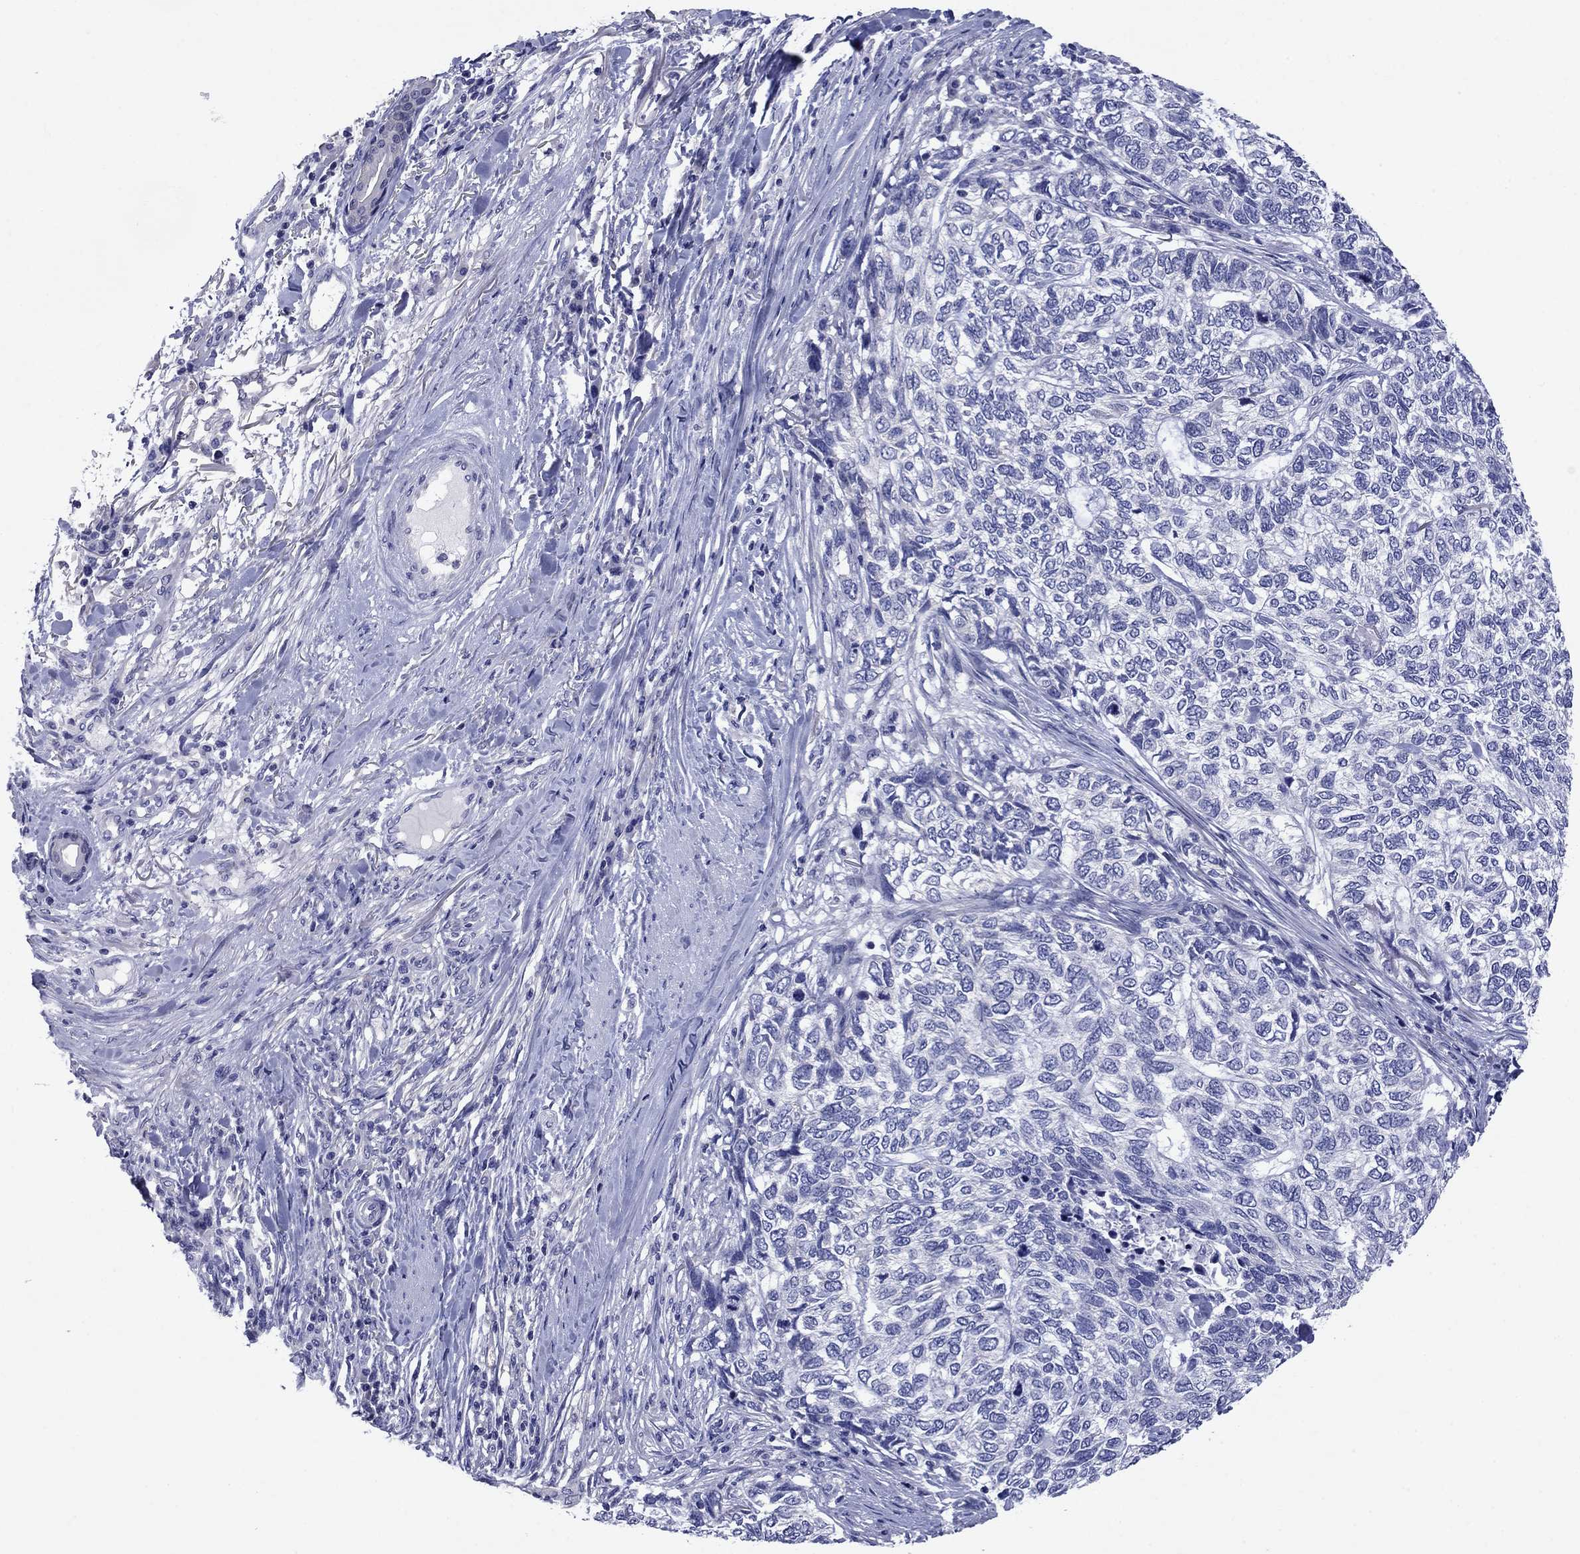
{"staining": {"intensity": "negative", "quantity": "none", "location": "none"}, "tissue": "skin cancer", "cell_type": "Tumor cells", "image_type": "cancer", "snomed": [{"axis": "morphology", "description": "Basal cell carcinoma"}, {"axis": "topography", "description": "Skin"}], "caption": "Tumor cells show no significant expression in skin cancer (basal cell carcinoma).", "gene": "SULT2B1", "patient": {"sex": "female", "age": 65}}